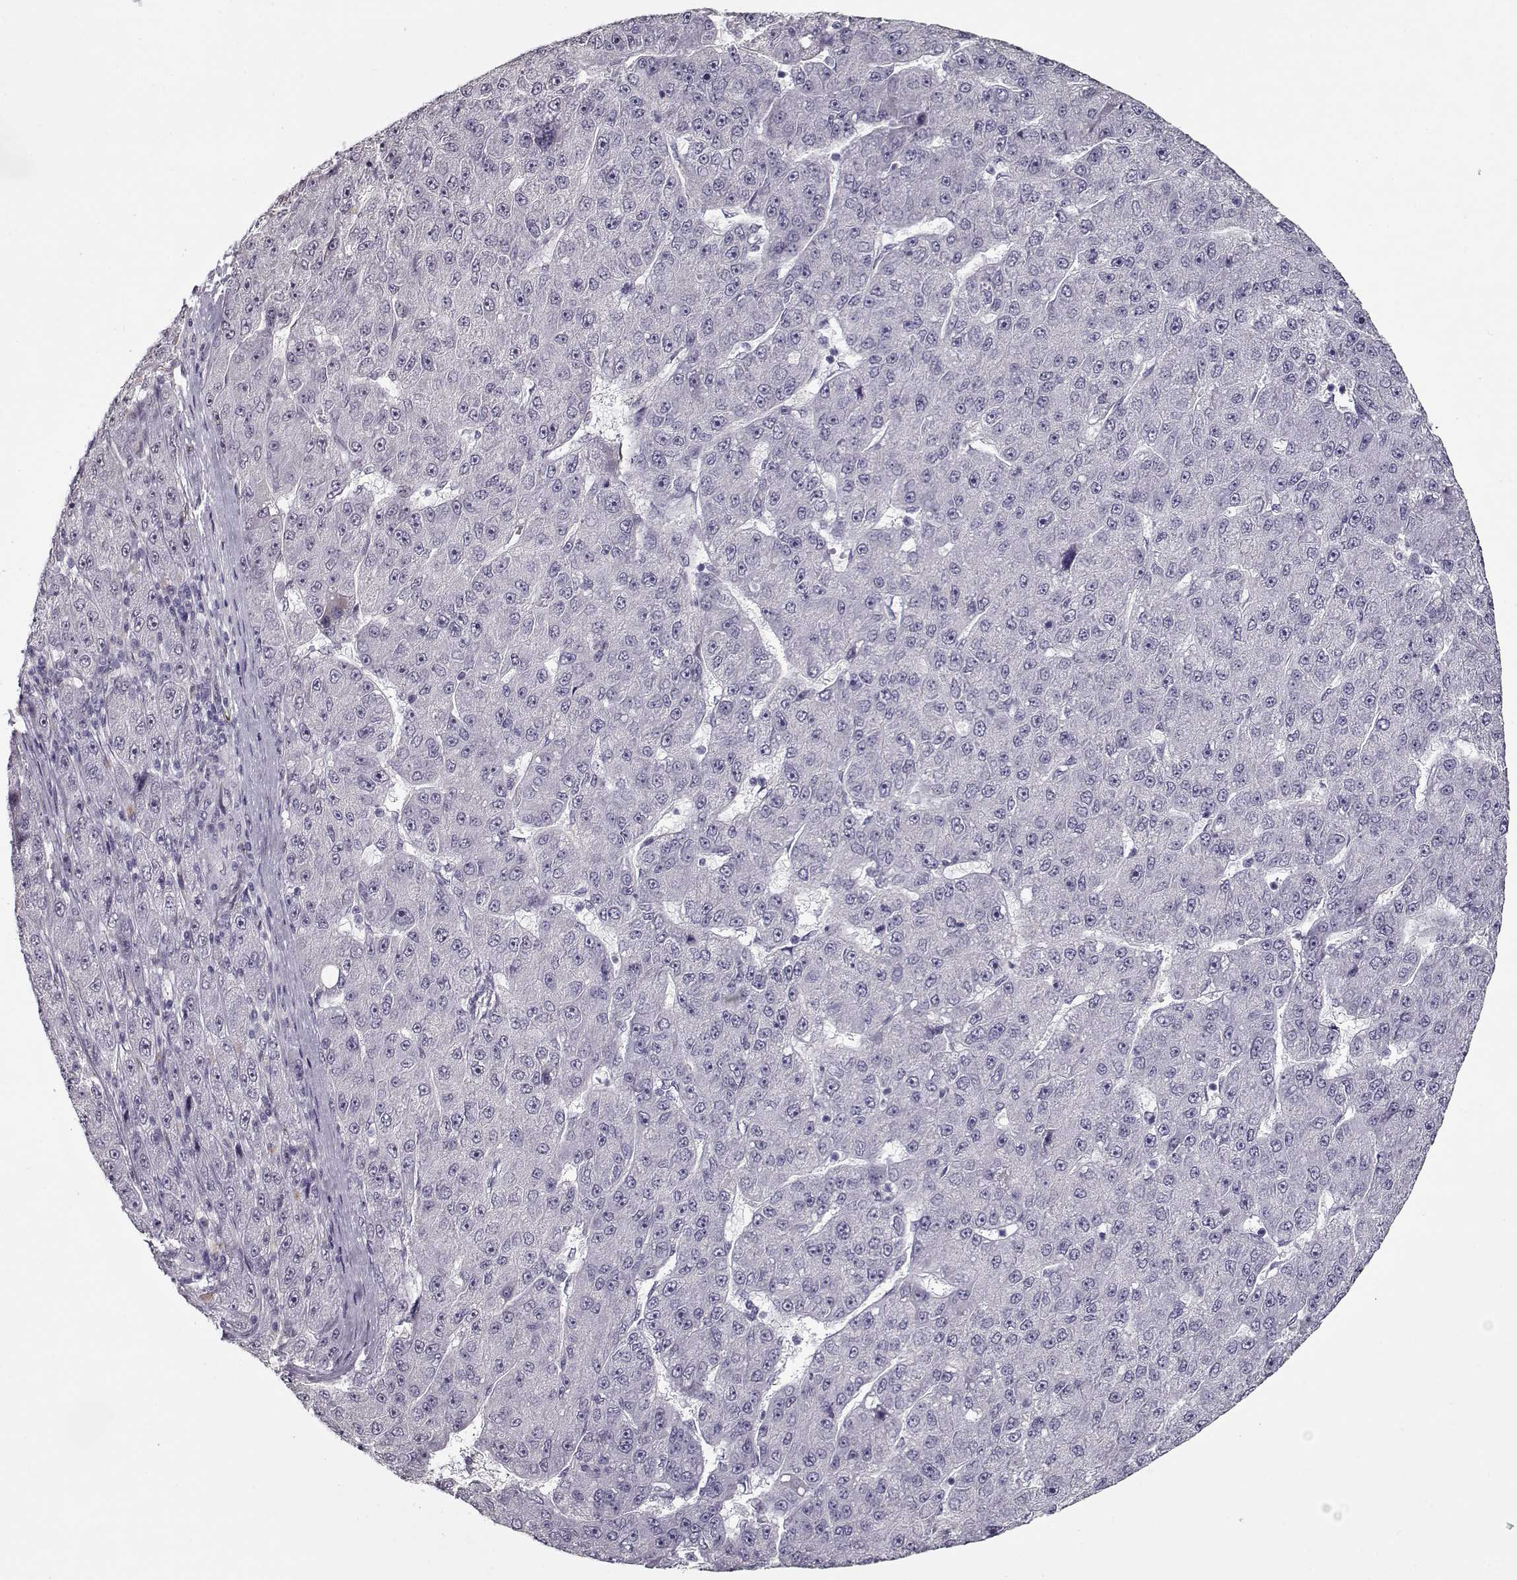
{"staining": {"intensity": "negative", "quantity": "none", "location": "none"}, "tissue": "liver cancer", "cell_type": "Tumor cells", "image_type": "cancer", "snomed": [{"axis": "morphology", "description": "Carcinoma, Hepatocellular, NOS"}, {"axis": "topography", "description": "Liver"}], "caption": "Tumor cells are negative for brown protein staining in hepatocellular carcinoma (liver).", "gene": "PRMT8", "patient": {"sex": "male", "age": 67}}